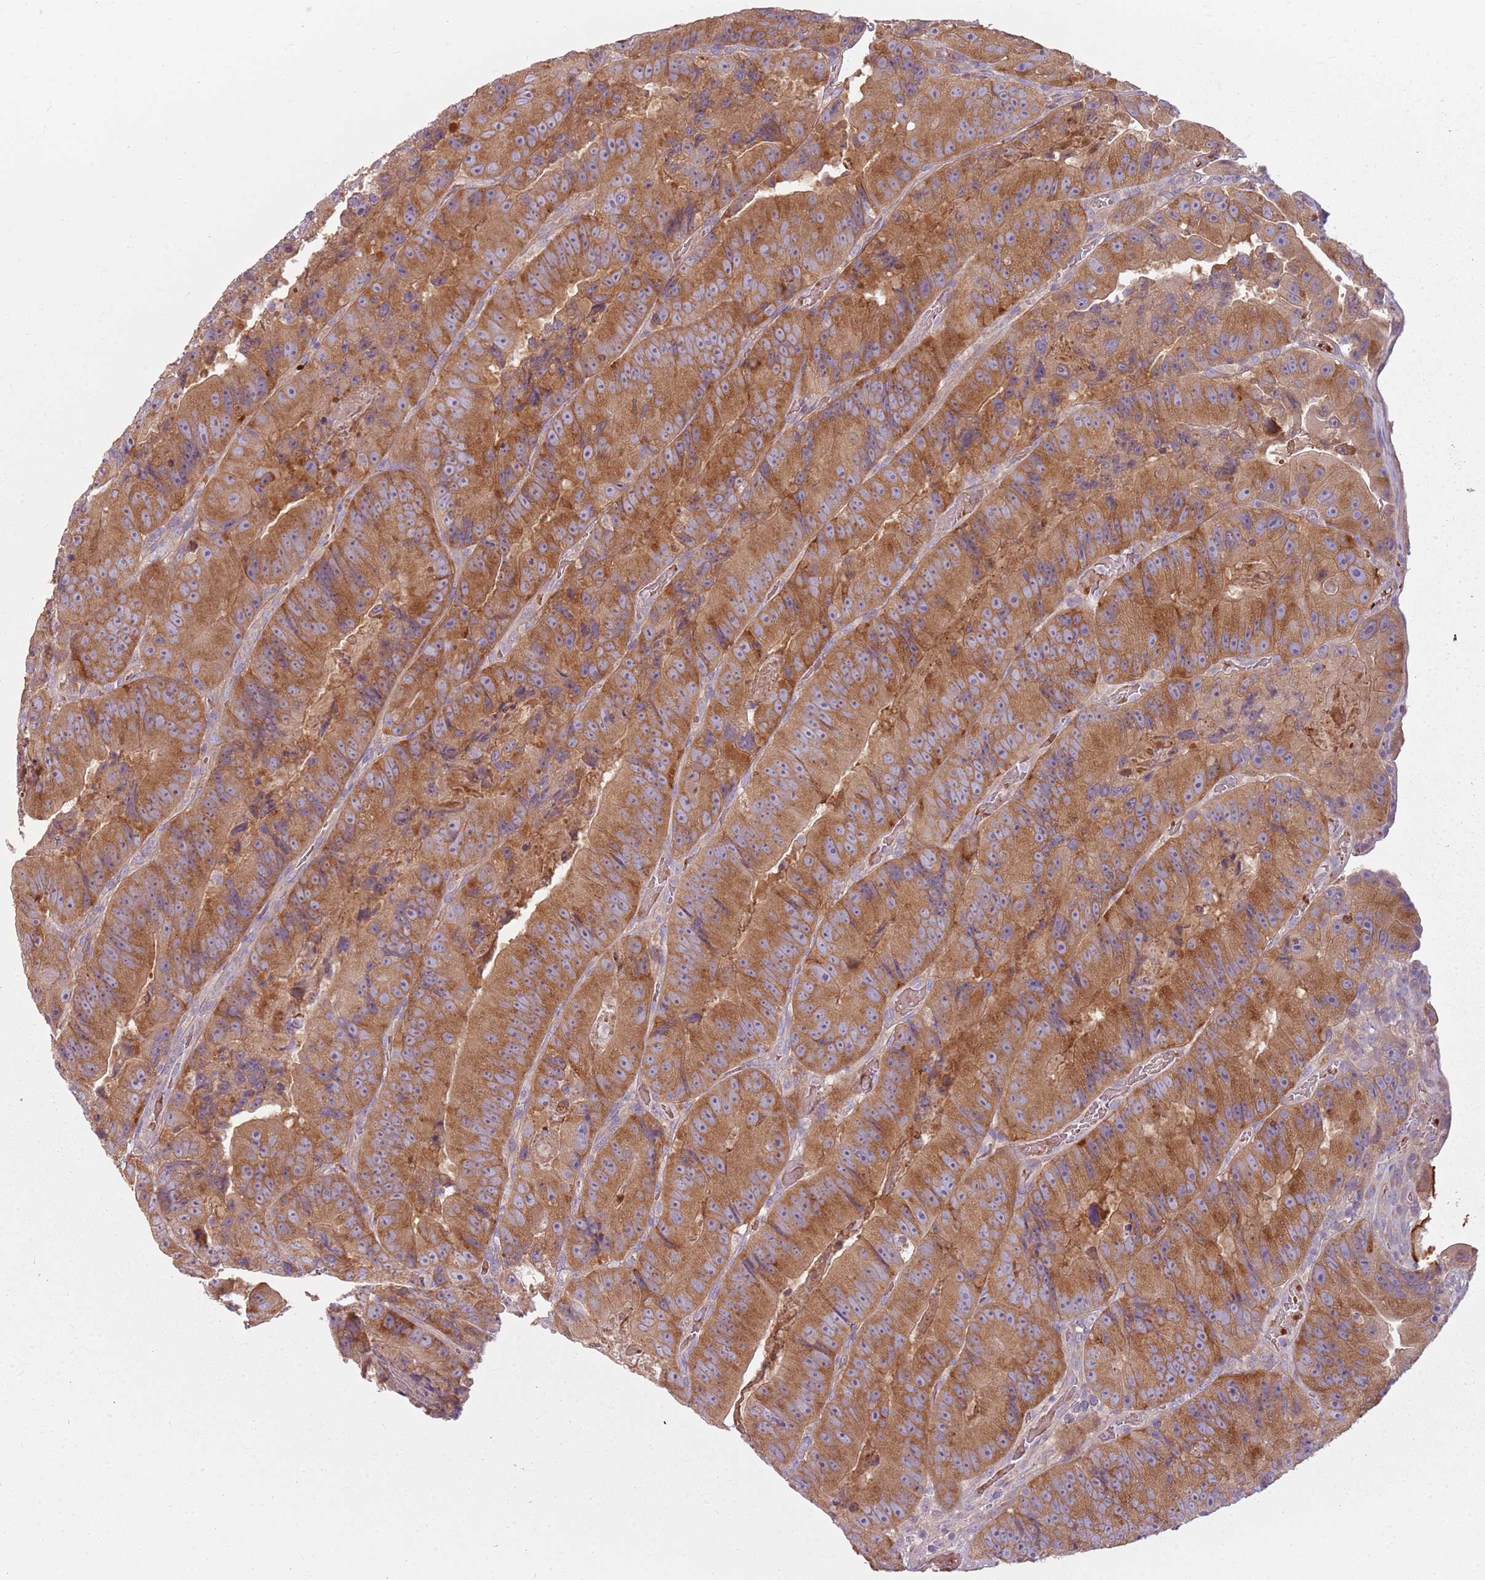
{"staining": {"intensity": "moderate", "quantity": ">75%", "location": "cytoplasmic/membranous"}, "tissue": "colorectal cancer", "cell_type": "Tumor cells", "image_type": "cancer", "snomed": [{"axis": "morphology", "description": "Adenocarcinoma, NOS"}, {"axis": "topography", "description": "Colon"}], "caption": "Tumor cells reveal medium levels of moderate cytoplasmic/membranous staining in approximately >75% of cells in colorectal cancer (adenocarcinoma). Immunohistochemistry stains the protein of interest in brown and the nuclei are stained blue.", "gene": "HSPA14", "patient": {"sex": "female", "age": 86}}